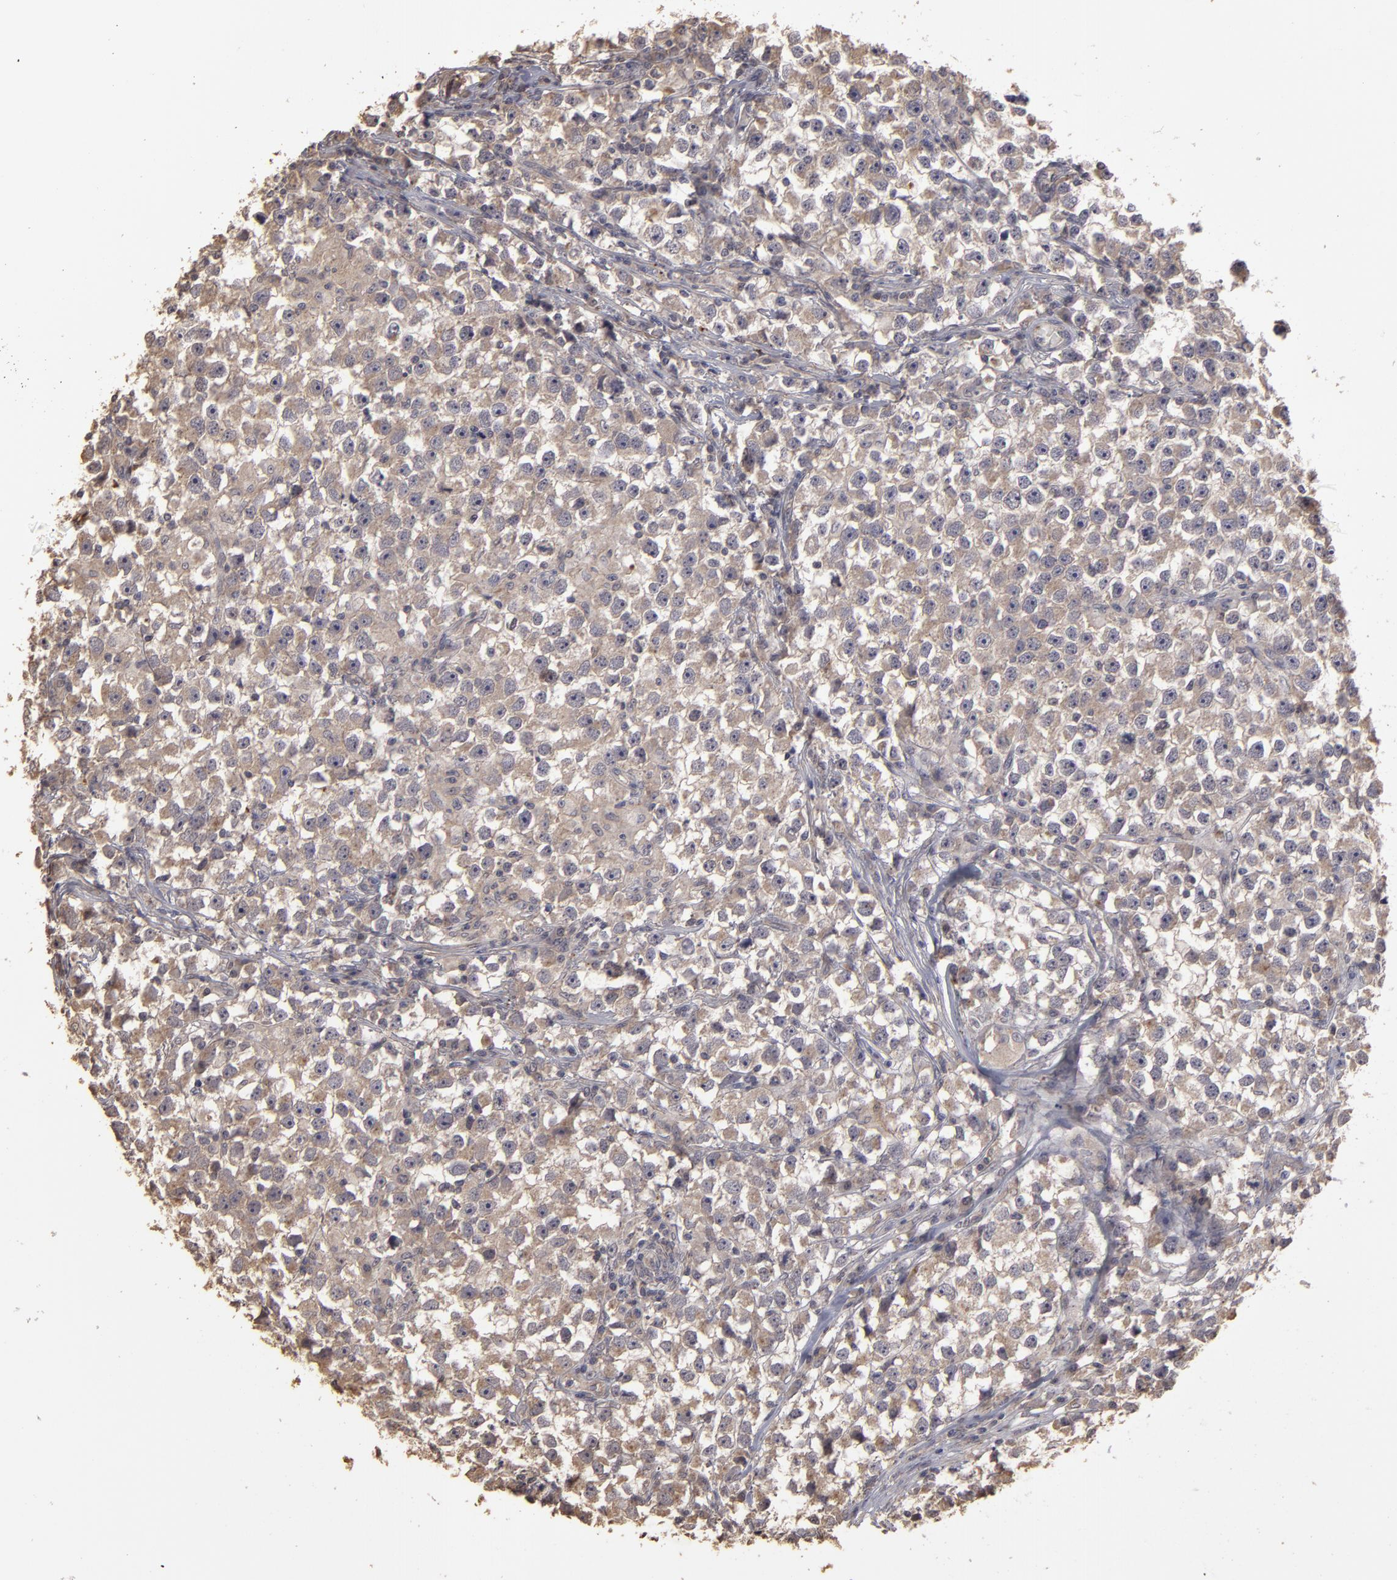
{"staining": {"intensity": "weak", "quantity": ">75%", "location": "cytoplasmic/membranous"}, "tissue": "testis cancer", "cell_type": "Tumor cells", "image_type": "cancer", "snomed": [{"axis": "morphology", "description": "Seminoma, NOS"}, {"axis": "topography", "description": "Testis"}], "caption": "Protein analysis of testis cancer tissue exhibits weak cytoplasmic/membranous expression in about >75% of tumor cells. The staining was performed using DAB (3,3'-diaminobenzidine) to visualize the protein expression in brown, while the nuclei were stained in blue with hematoxylin (Magnification: 20x).", "gene": "CD55", "patient": {"sex": "male", "age": 33}}